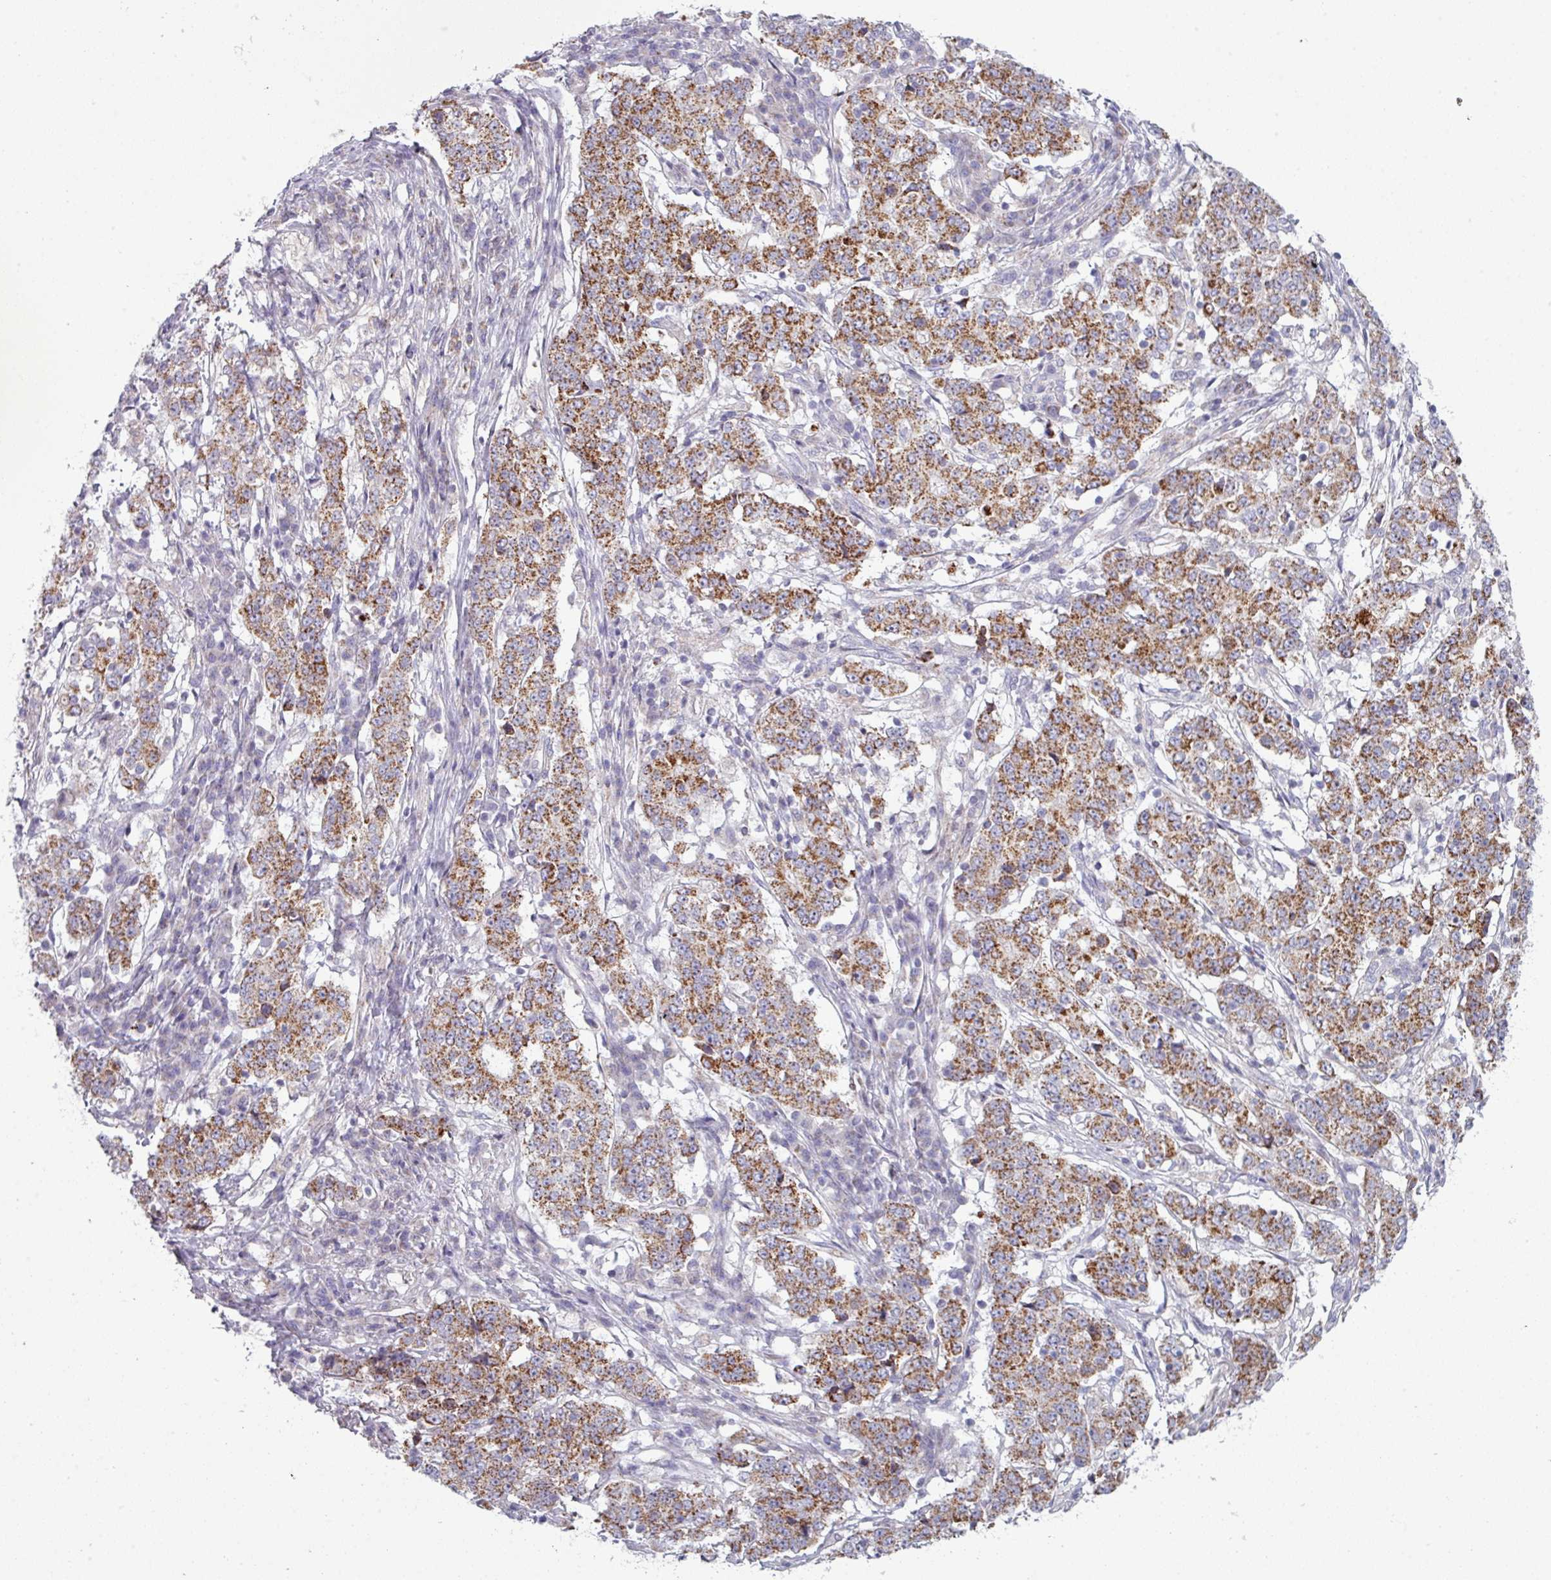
{"staining": {"intensity": "strong", "quantity": ">75%", "location": "cytoplasmic/membranous"}, "tissue": "stomach cancer", "cell_type": "Tumor cells", "image_type": "cancer", "snomed": [{"axis": "morphology", "description": "Adenocarcinoma, NOS"}, {"axis": "topography", "description": "Stomach"}], "caption": "Strong cytoplasmic/membranous staining for a protein is identified in approximately >75% of tumor cells of stomach cancer (adenocarcinoma) using immunohistochemistry (IHC).", "gene": "ZNF615", "patient": {"sex": "male", "age": 59}}